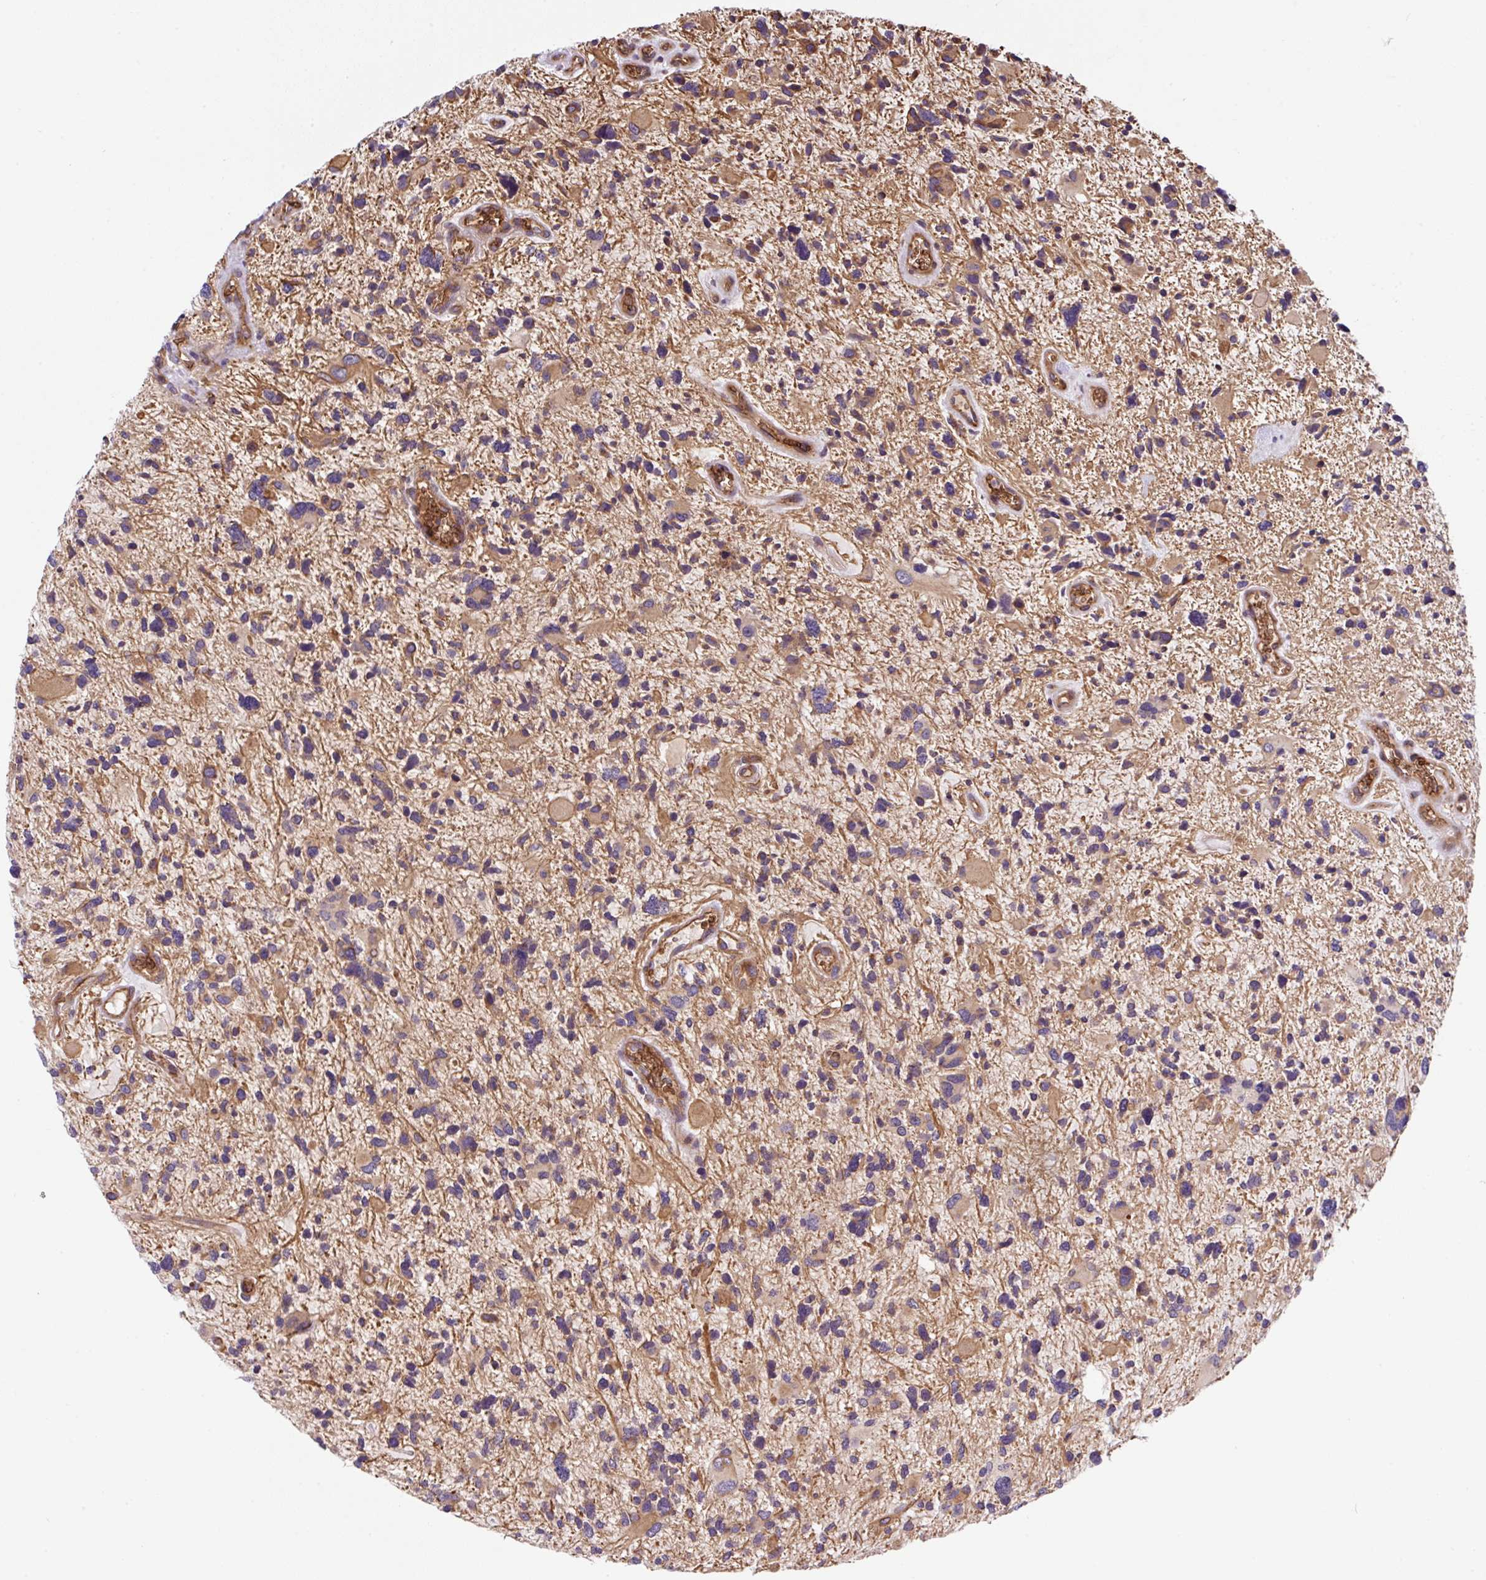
{"staining": {"intensity": "moderate", "quantity": ">75%", "location": "cytoplasmic/membranous"}, "tissue": "glioma", "cell_type": "Tumor cells", "image_type": "cancer", "snomed": [{"axis": "morphology", "description": "Glioma, malignant, High grade"}, {"axis": "topography", "description": "Brain"}], "caption": "Brown immunohistochemical staining in human glioma exhibits moderate cytoplasmic/membranous expression in approximately >75% of tumor cells. Ihc stains the protein of interest in brown and the nuclei are stained blue.", "gene": "APOBEC3D", "patient": {"sex": "female", "age": 11}}